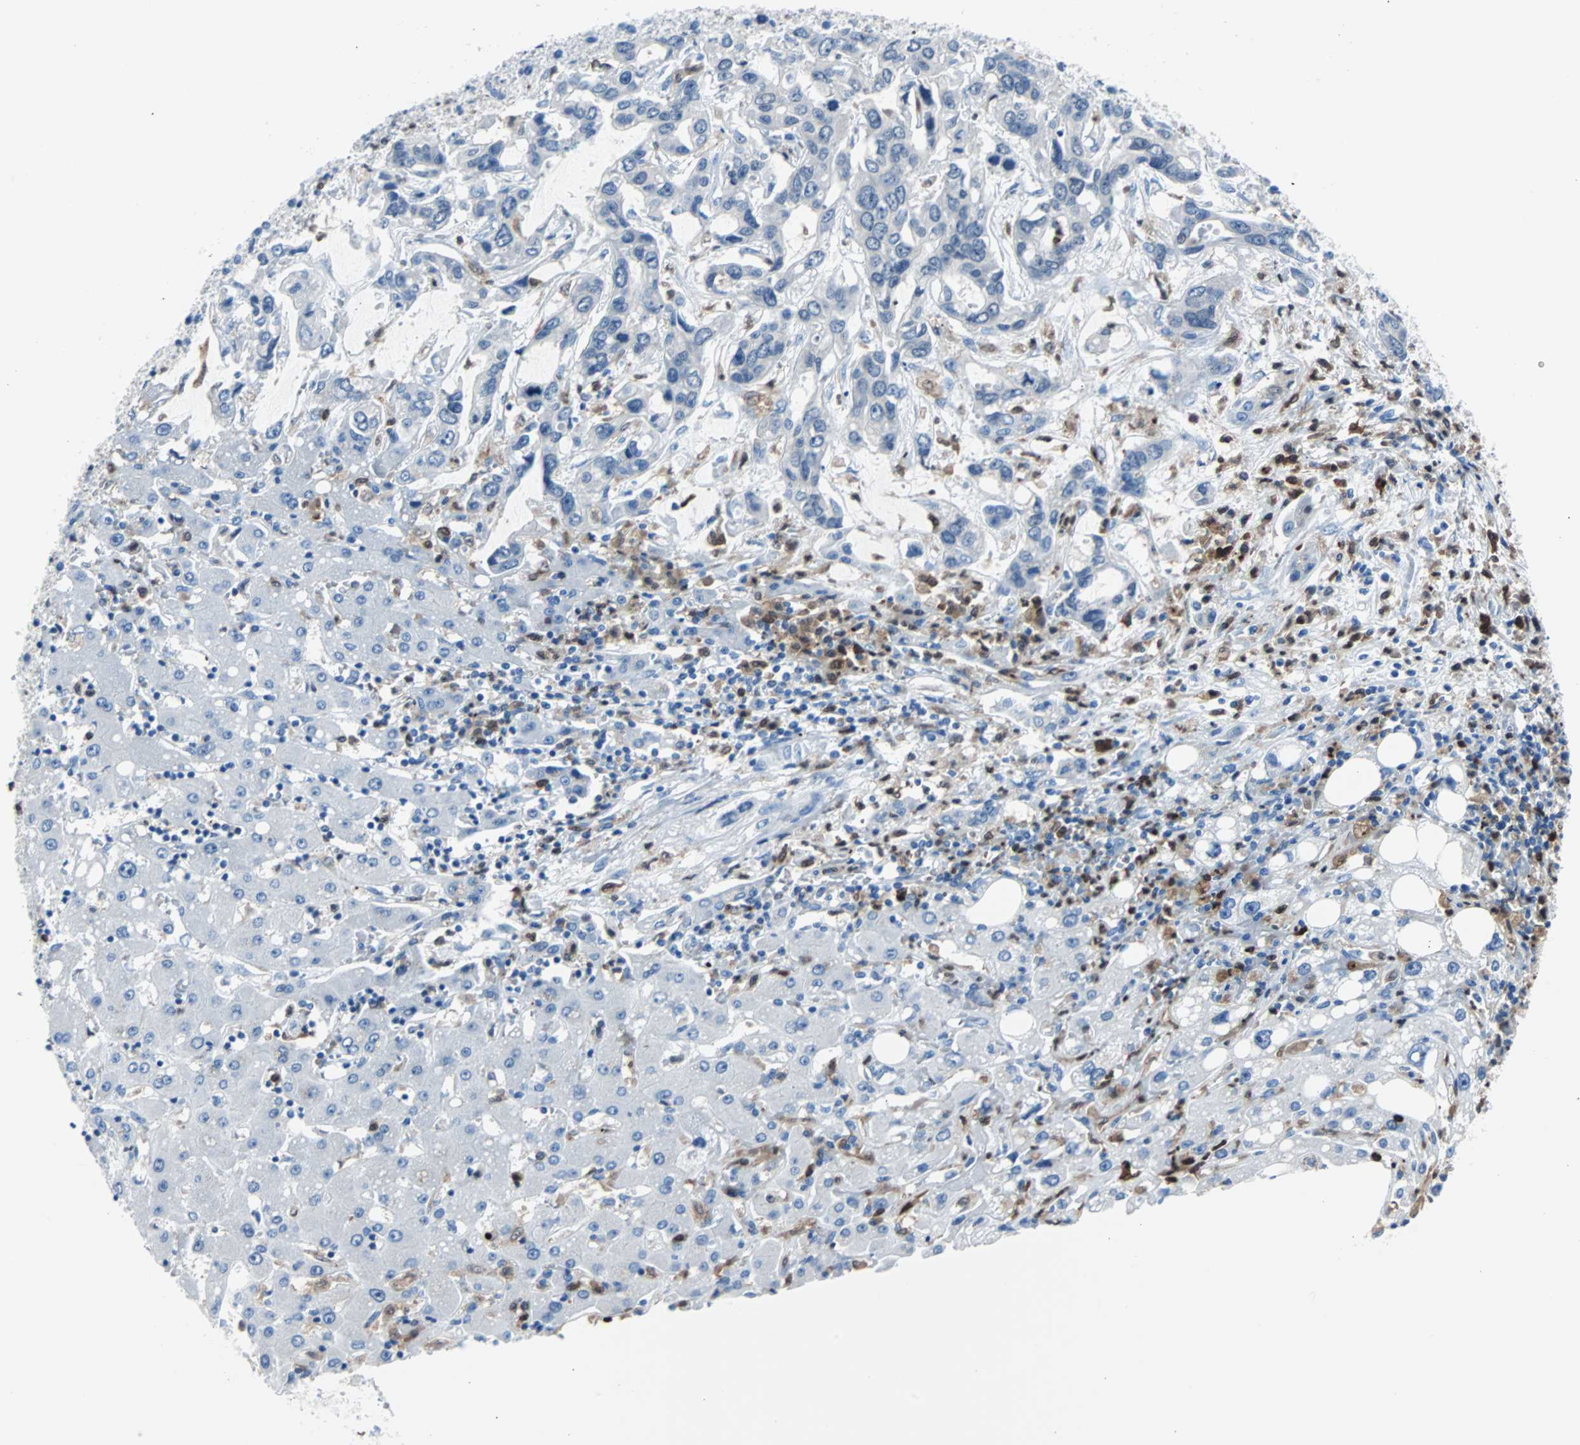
{"staining": {"intensity": "negative", "quantity": "none", "location": "none"}, "tissue": "liver cancer", "cell_type": "Tumor cells", "image_type": "cancer", "snomed": [{"axis": "morphology", "description": "Cholangiocarcinoma"}, {"axis": "topography", "description": "Liver"}], "caption": "DAB (3,3'-diaminobenzidine) immunohistochemical staining of cholangiocarcinoma (liver) exhibits no significant positivity in tumor cells.", "gene": "SYK", "patient": {"sex": "female", "age": 65}}